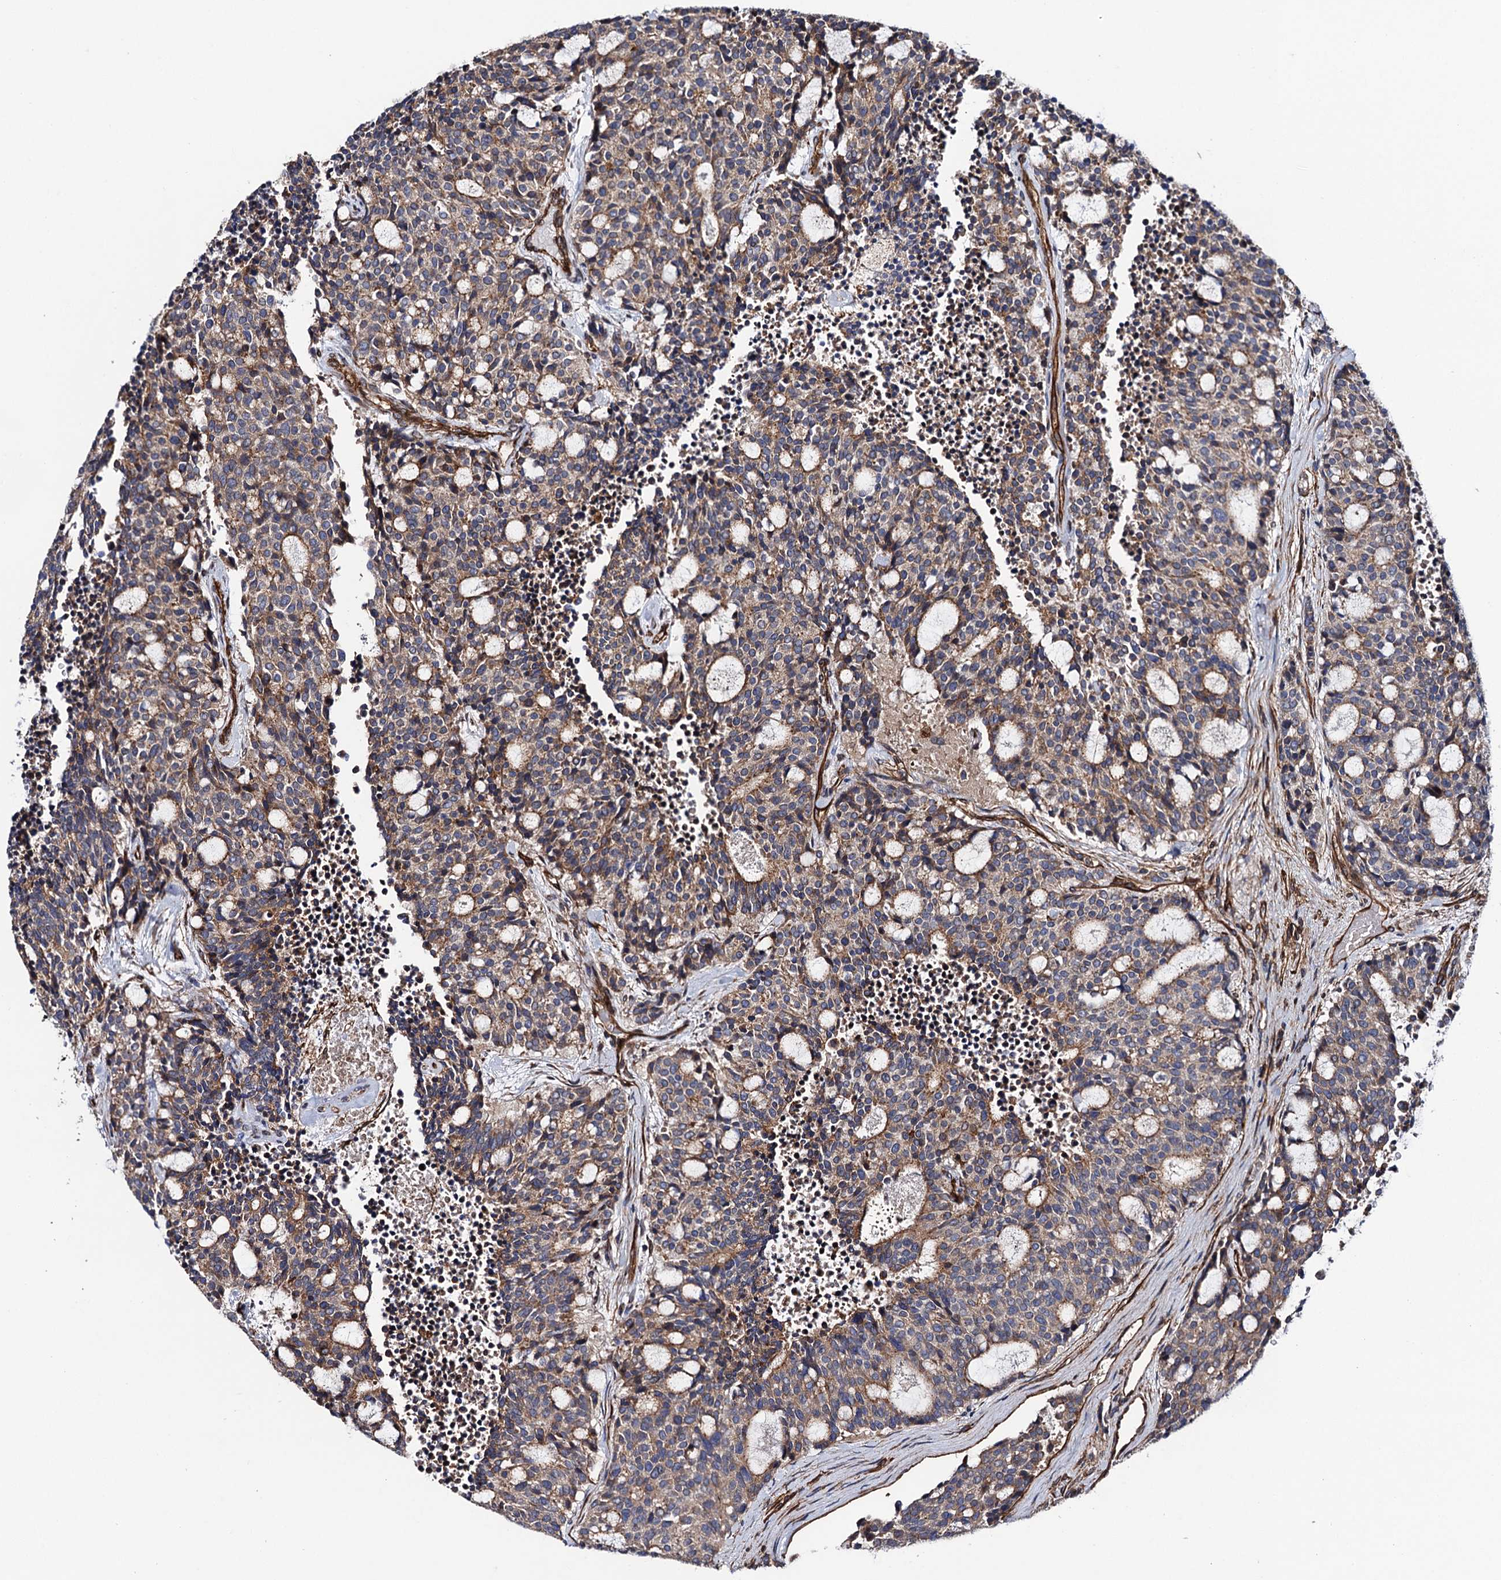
{"staining": {"intensity": "weak", "quantity": ">75%", "location": "cytoplasmic/membranous"}, "tissue": "carcinoid", "cell_type": "Tumor cells", "image_type": "cancer", "snomed": [{"axis": "morphology", "description": "Carcinoid, malignant, NOS"}, {"axis": "topography", "description": "Pancreas"}], "caption": "Carcinoid stained for a protein (brown) reveals weak cytoplasmic/membranous positive staining in approximately >75% of tumor cells.", "gene": "CIP2A", "patient": {"sex": "female", "age": 54}}